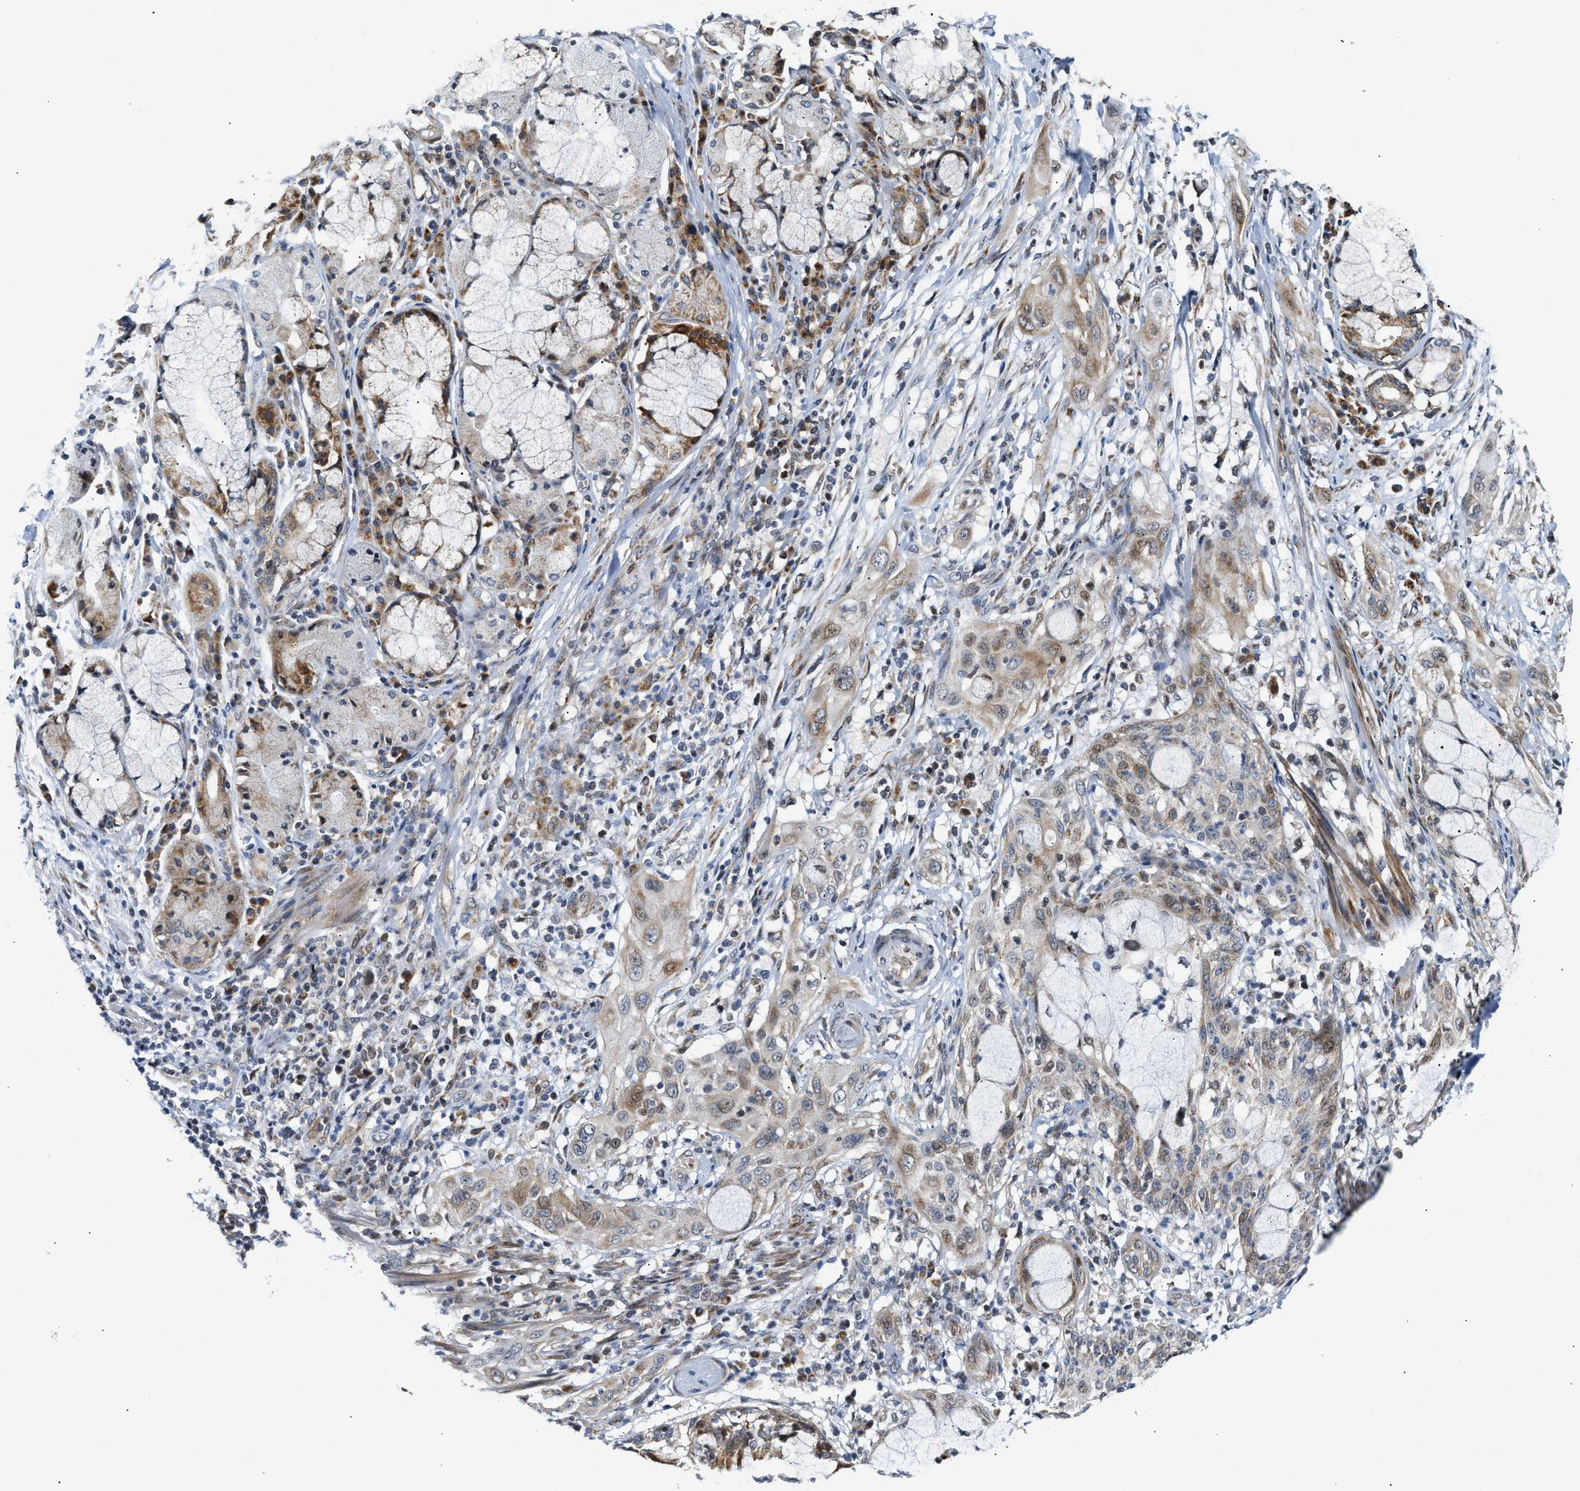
{"staining": {"intensity": "weak", "quantity": ">75%", "location": "cytoplasmic/membranous"}, "tissue": "lung cancer", "cell_type": "Tumor cells", "image_type": "cancer", "snomed": [{"axis": "morphology", "description": "Squamous cell carcinoma, NOS"}, {"axis": "topography", "description": "Lung"}], "caption": "Weak cytoplasmic/membranous staining is present in approximately >75% of tumor cells in squamous cell carcinoma (lung).", "gene": "DEPTOR", "patient": {"sex": "female", "age": 47}}